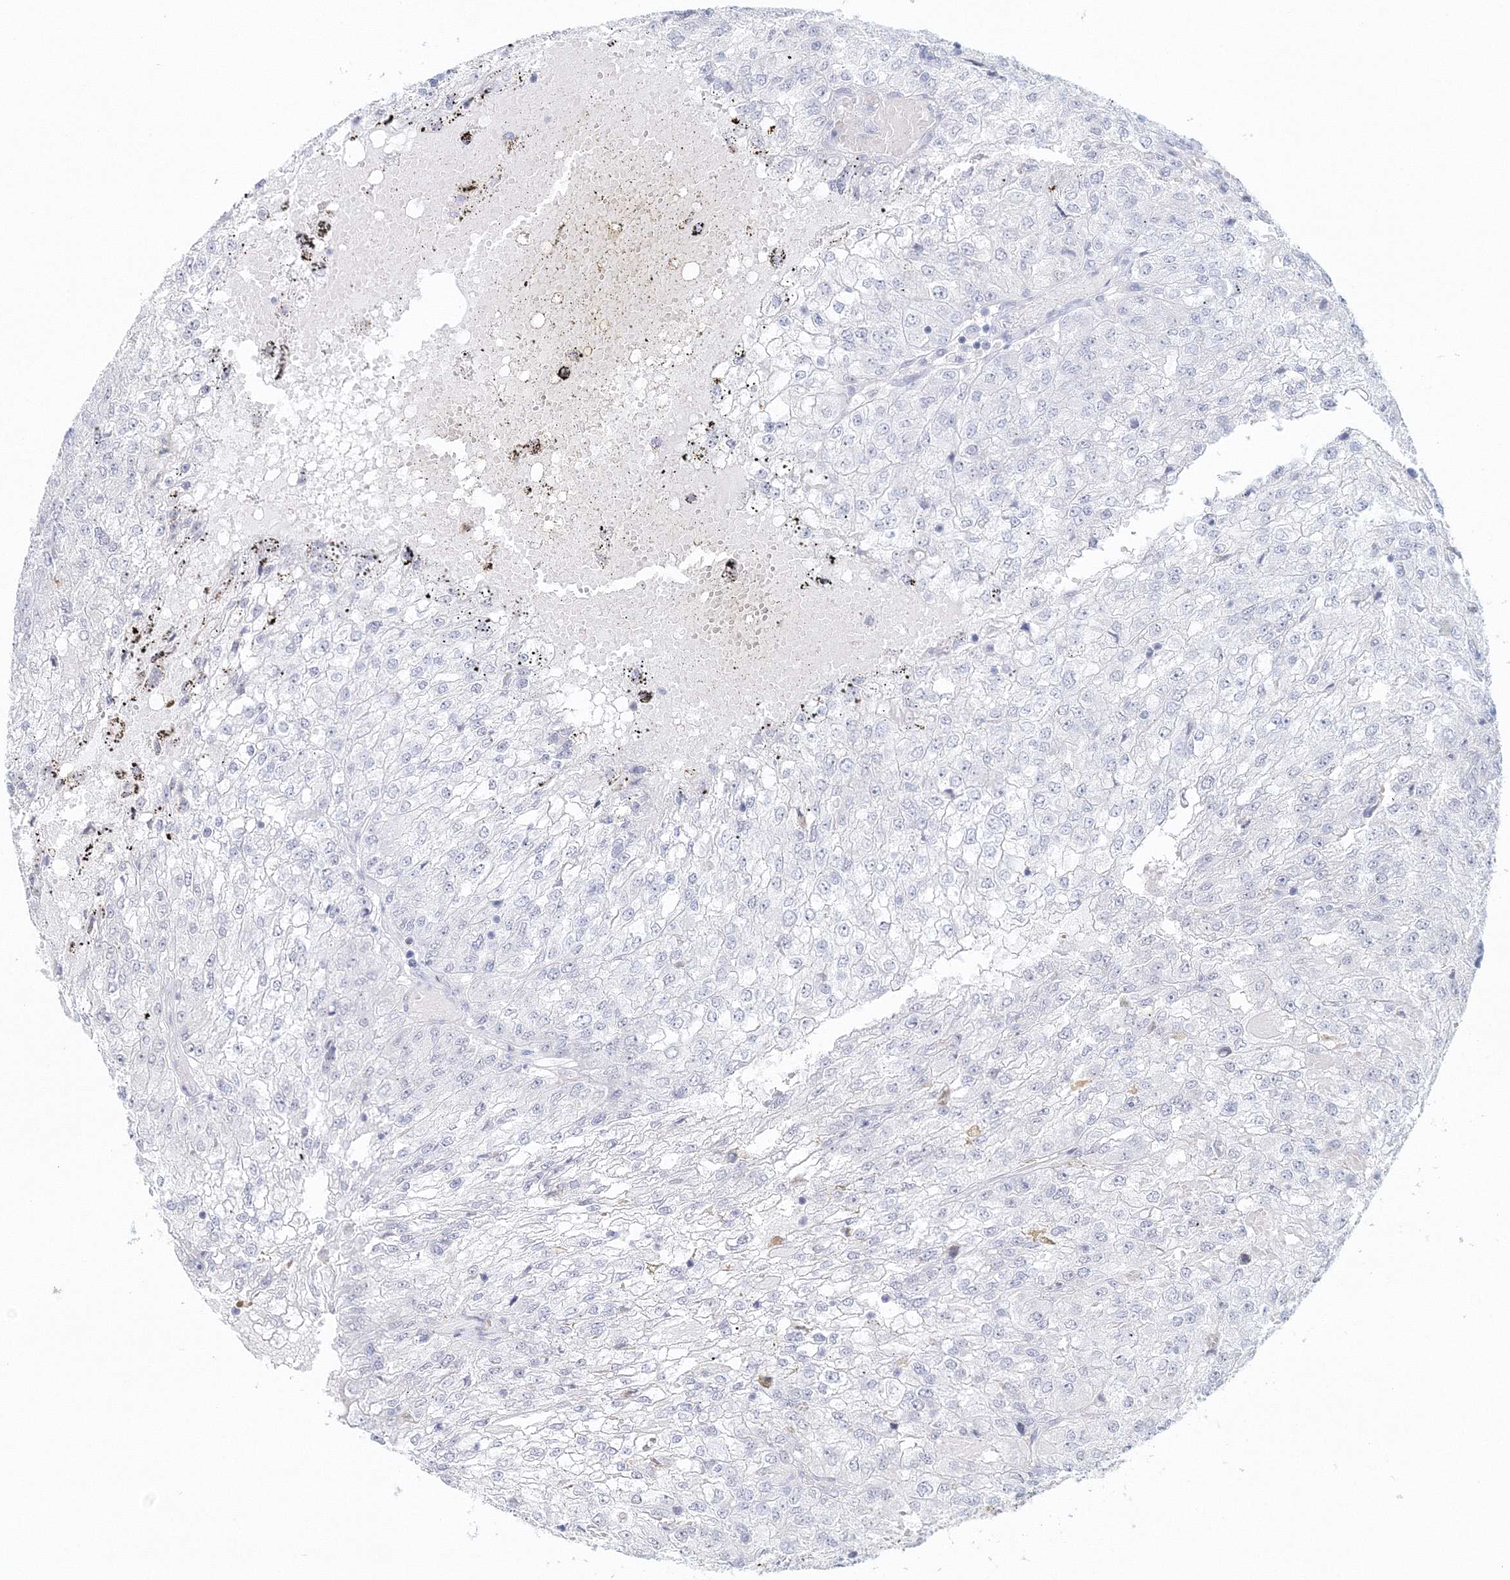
{"staining": {"intensity": "negative", "quantity": "none", "location": "none"}, "tissue": "renal cancer", "cell_type": "Tumor cells", "image_type": "cancer", "snomed": [{"axis": "morphology", "description": "Adenocarcinoma, NOS"}, {"axis": "topography", "description": "Kidney"}], "caption": "This photomicrograph is of renal adenocarcinoma stained with IHC to label a protein in brown with the nuclei are counter-stained blue. There is no expression in tumor cells.", "gene": "VSIG1", "patient": {"sex": "female", "age": 54}}